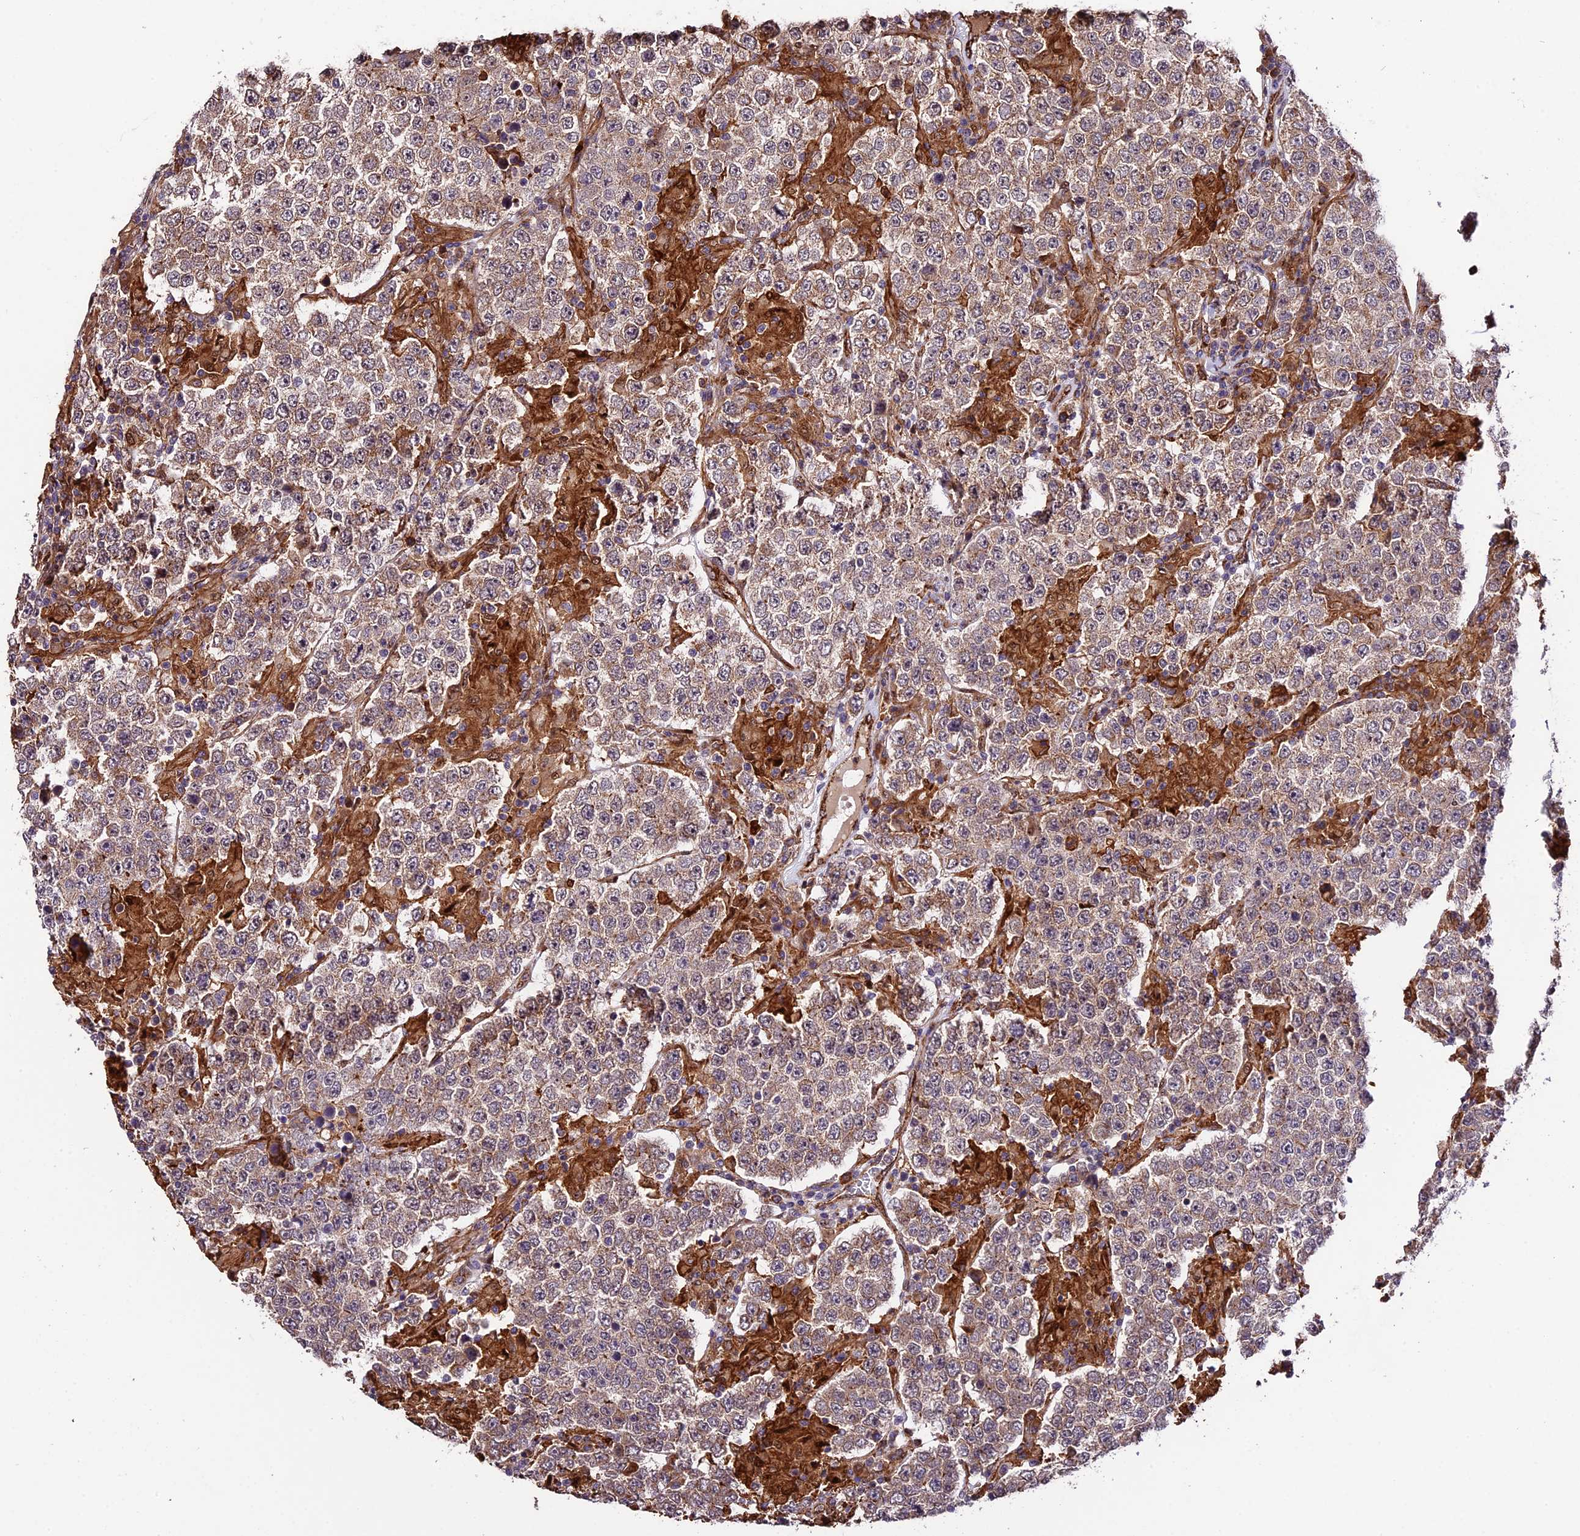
{"staining": {"intensity": "moderate", "quantity": ">75%", "location": "cytoplasmic/membranous"}, "tissue": "testis cancer", "cell_type": "Tumor cells", "image_type": "cancer", "snomed": [{"axis": "morphology", "description": "Normal tissue, NOS"}, {"axis": "morphology", "description": "Urothelial carcinoma, High grade"}, {"axis": "morphology", "description": "Seminoma, NOS"}, {"axis": "morphology", "description": "Carcinoma, Embryonal, NOS"}, {"axis": "topography", "description": "Urinary bladder"}, {"axis": "topography", "description": "Testis"}], "caption": "Protein staining by immunohistochemistry (IHC) exhibits moderate cytoplasmic/membranous expression in about >75% of tumor cells in testis cancer (seminoma). (DAB (3,3'-diaminobenzidine) = brown stain, brightfield microscopy at high magnification).", "gene": "HERPUD1", "patient": {"sex": "male", "age": 41}}